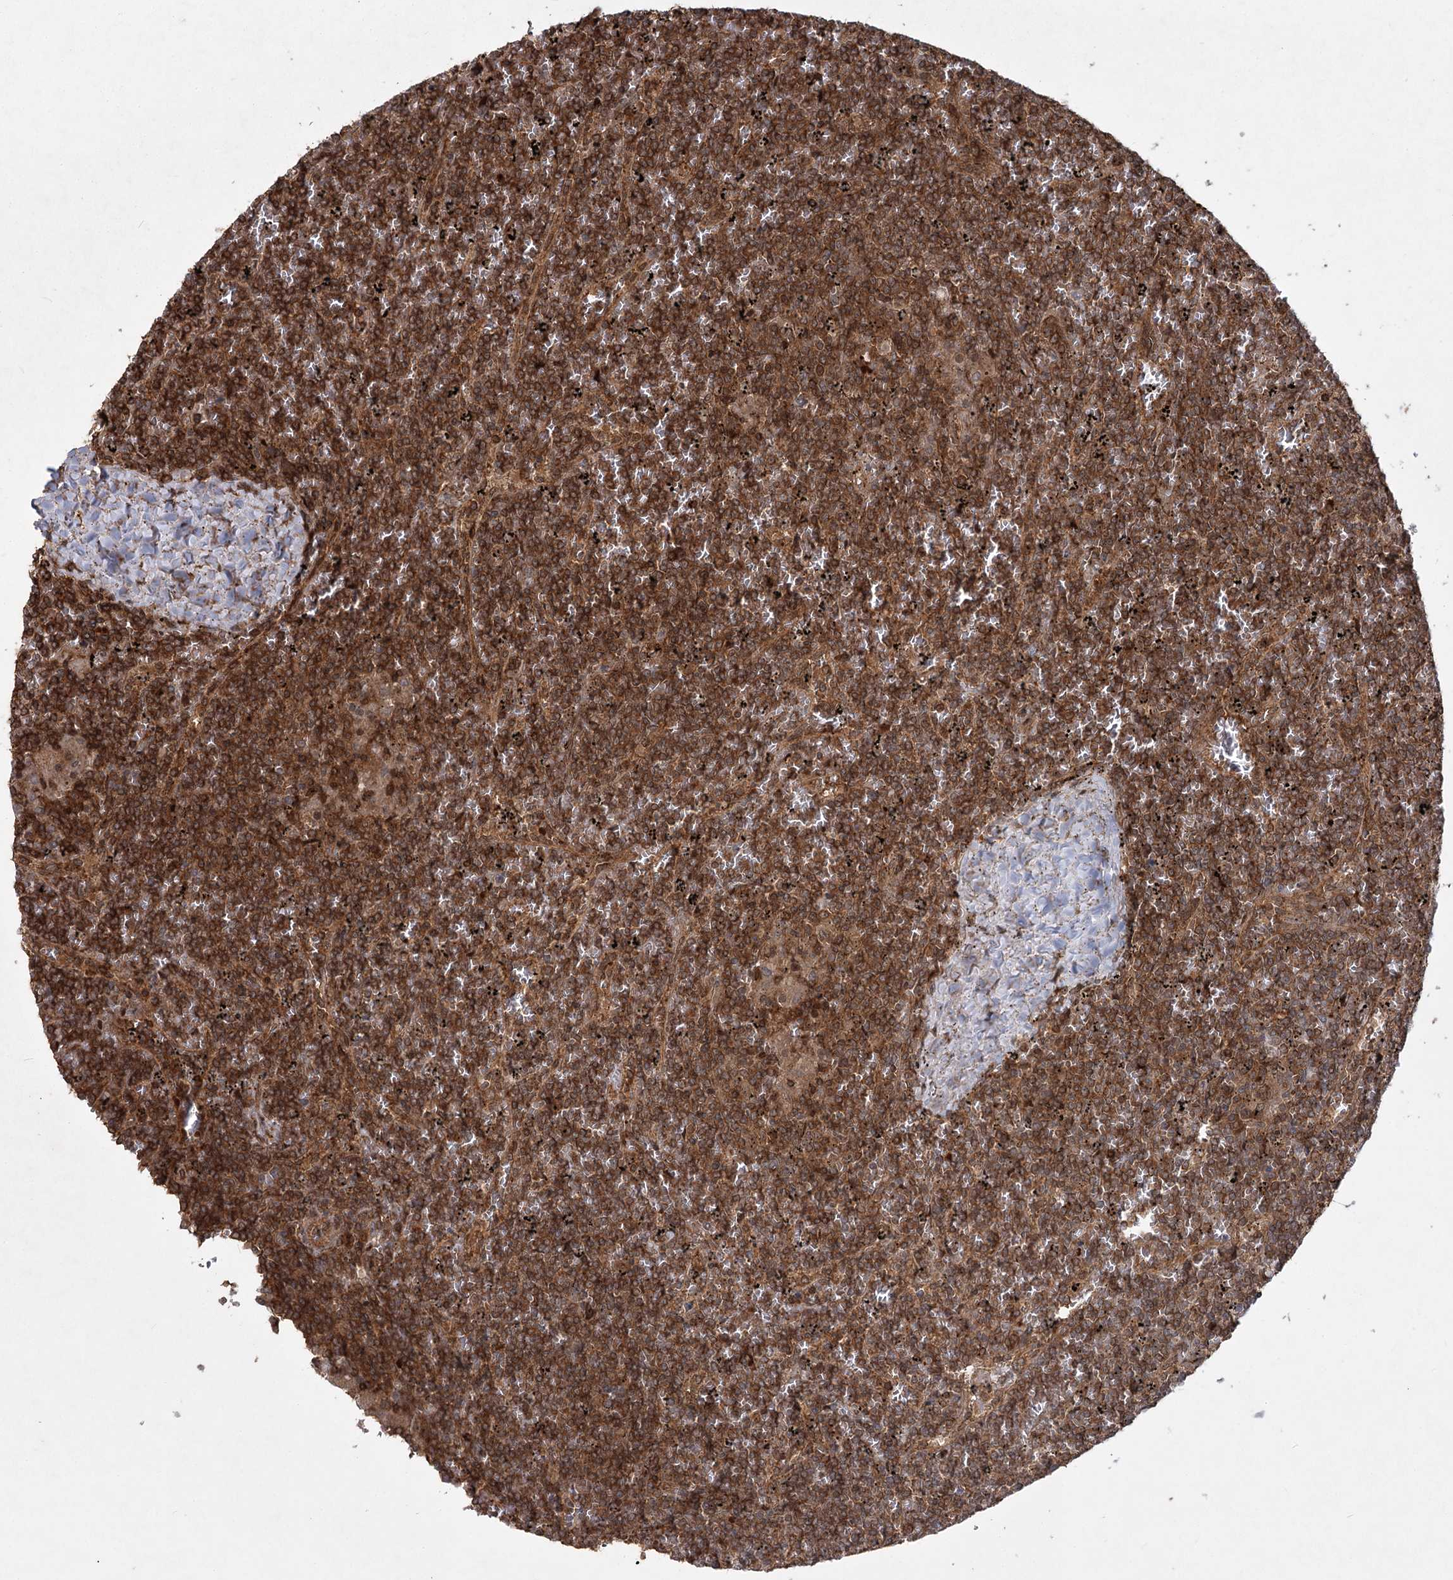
{"staining": {"intensity": "strong", "quantity": ">75%", "location": "cytoplasmic/membranous"}, "tissue": "lymphoma", "cell_type": "Tumor cells", "image_type": "cancer", "snomed": [{"axis": "morphology", "description": "Malignant lymphoma, non-Hodgkin's type, Low grade"}, {"axis": "topography", "description": "Spleen"}], "caption": "IHC histopathology image of neoplastic tissue: human low-grade malignant lymphoma, non-Hodgkin's type stained using immunohistochemistry (IHC) demonstrates high levels of strong protein expression localized specifically in the cytoplasmic/membranous of tumor cells, appearing as a cytoplasmic/membranous brown color.", "gene": "MDFIC", "patient": {"sex": "female", "age": 19}}